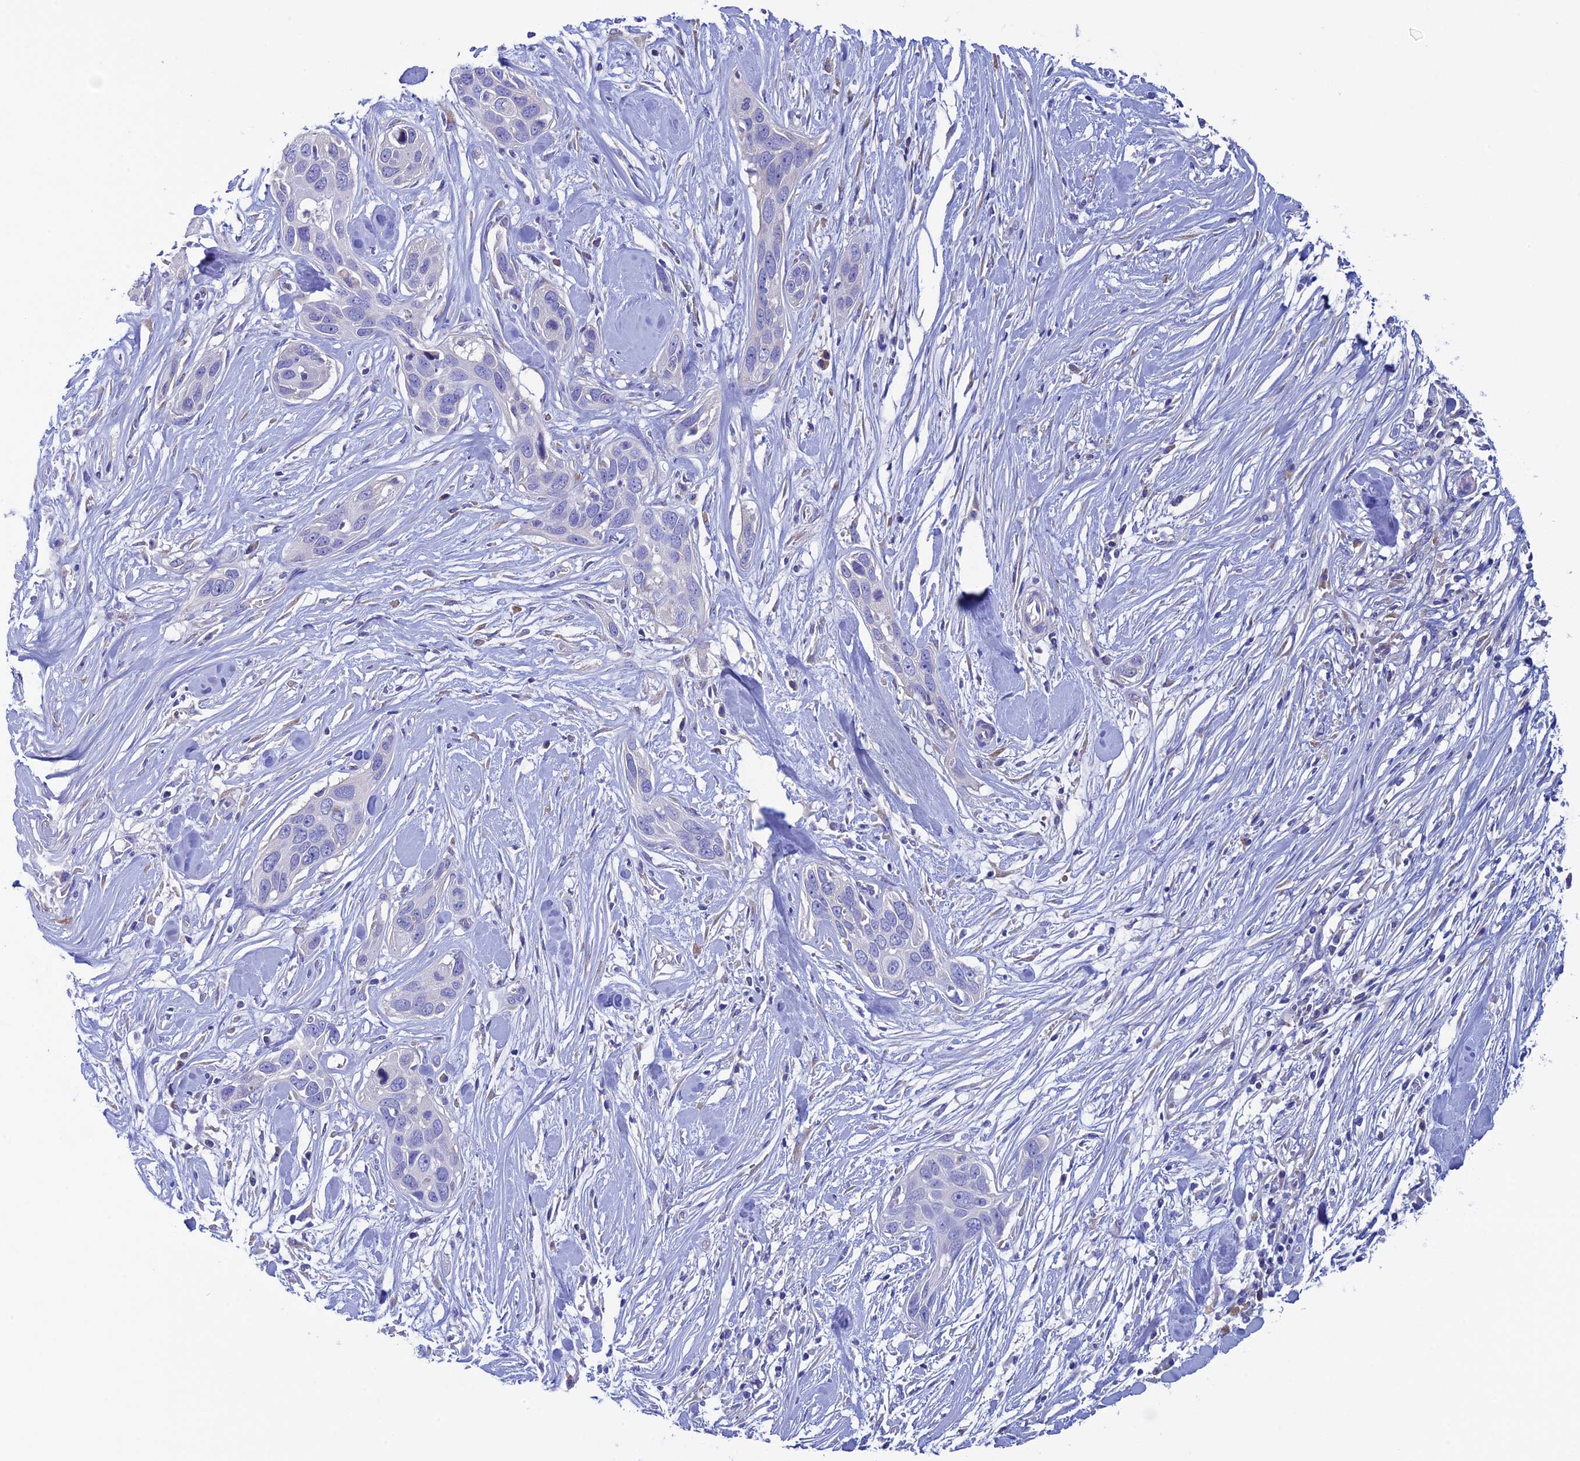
{"staining": {"intensity": "negative", "quantity": "none", "location": "none"}, "tissue": "pancreatic cancer", "cell_type": "Tumor cells", "image_type": "cancer", "snomed": [{"axis": "morphology", "description": "Adenocarcinoma, NOS"}, {"axis": "topography", "description": "Pancreas"}], "caption": "Immunohistochemical staining of adenocarcinoma (pancreatic) shows no significant staining in tumor cells.", "gene": "SLC15A5", "patient": {"sex": "female", "age": 60}}